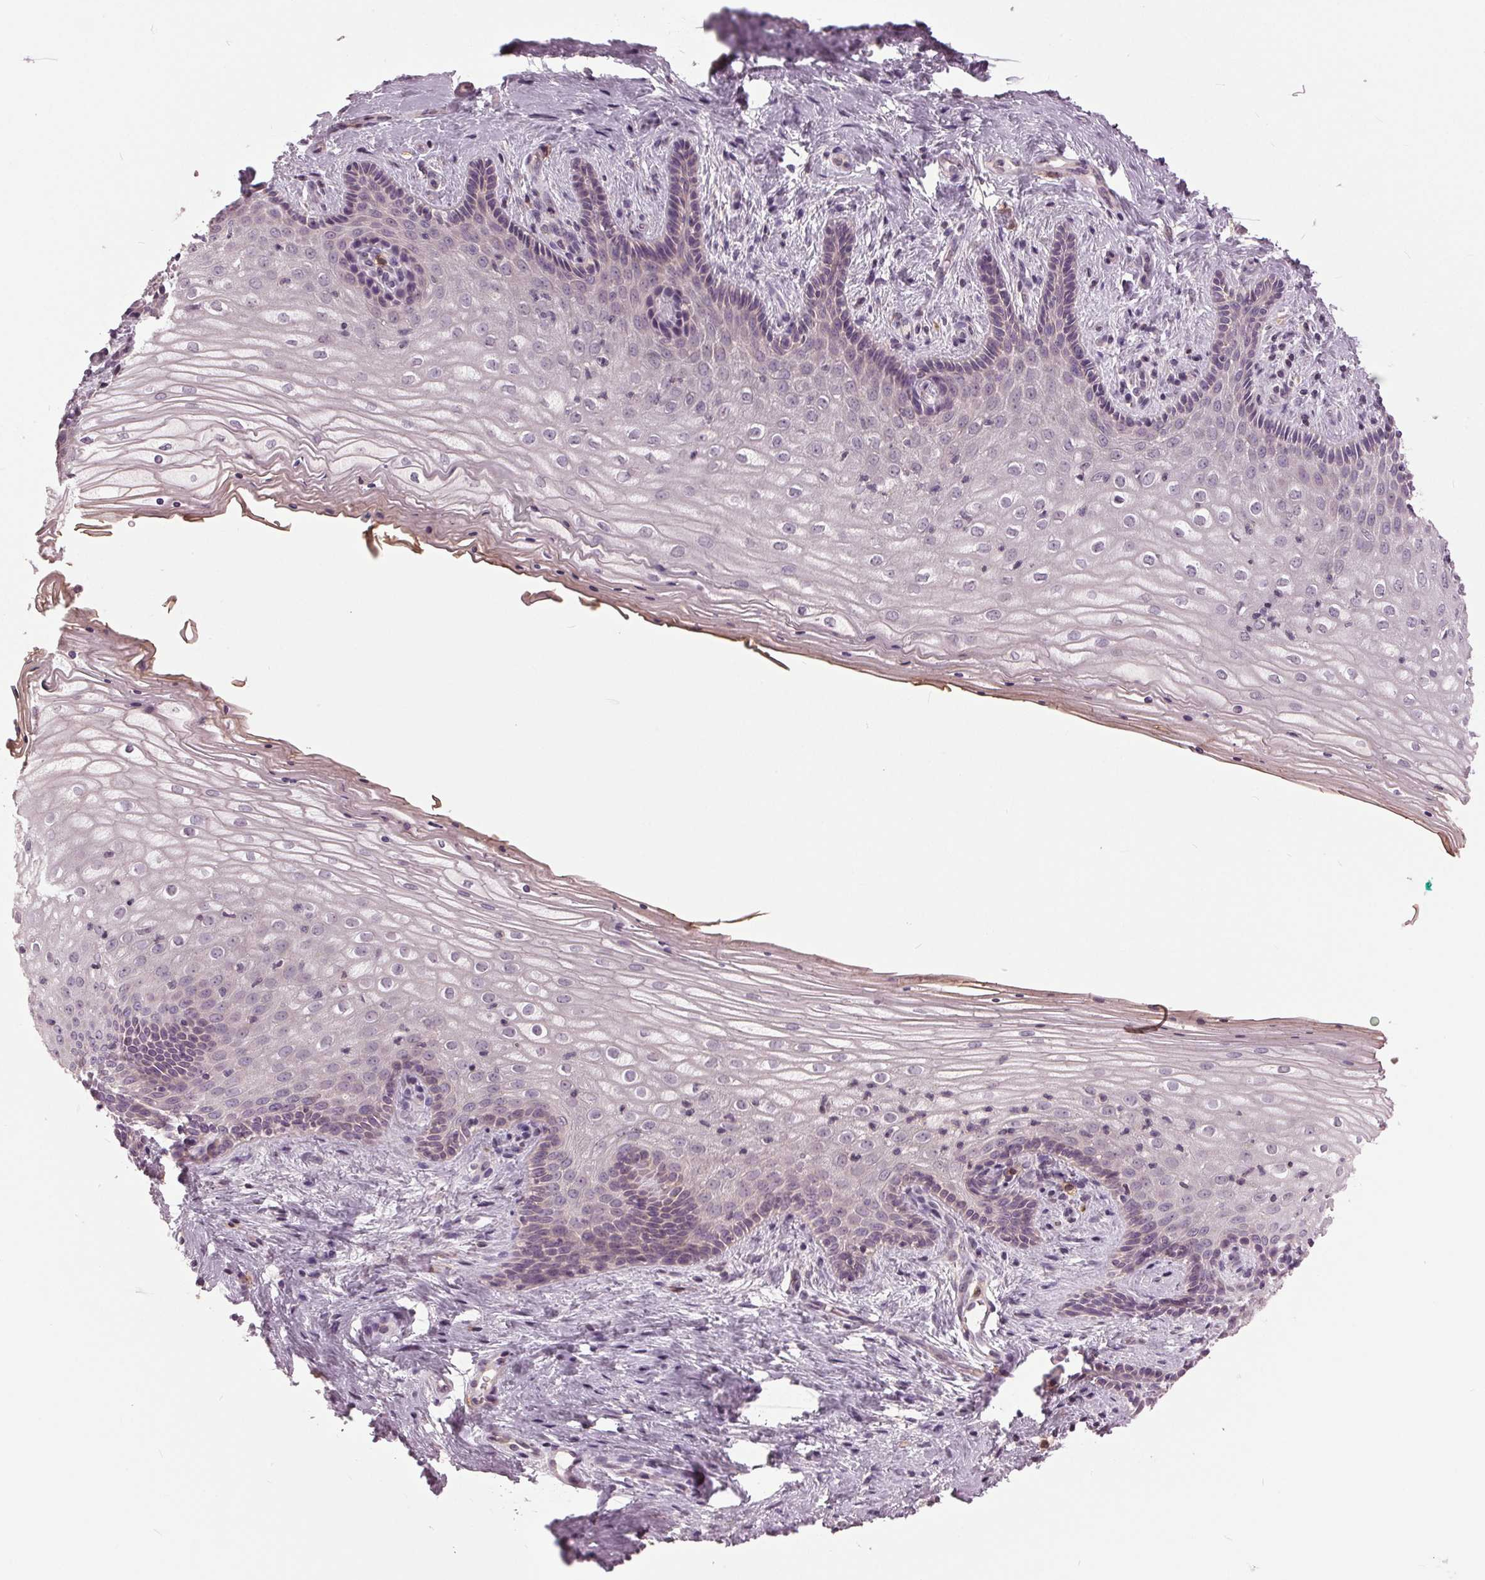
{"staining": {"intensity": "negative", "quantity": "none", "location": "none"}, "tissue": "vagina", "cell_type": "Squamous epithelial cells", "image_type": "normal", "snomed": [{"axis": "morphology", "description": "Normal tissue, NOS"}, {"axis": "topography", "description": "Vagina"}], "caption": "Immunohistochemistry image of benign vagina: vagina stained with DAB (3,3'-diaminobenzidine) reveals no significant protein expression in squamous epithelial cells.", "gene": "SIGLEC6", "patient": {"sex": "female", "age": 45}}